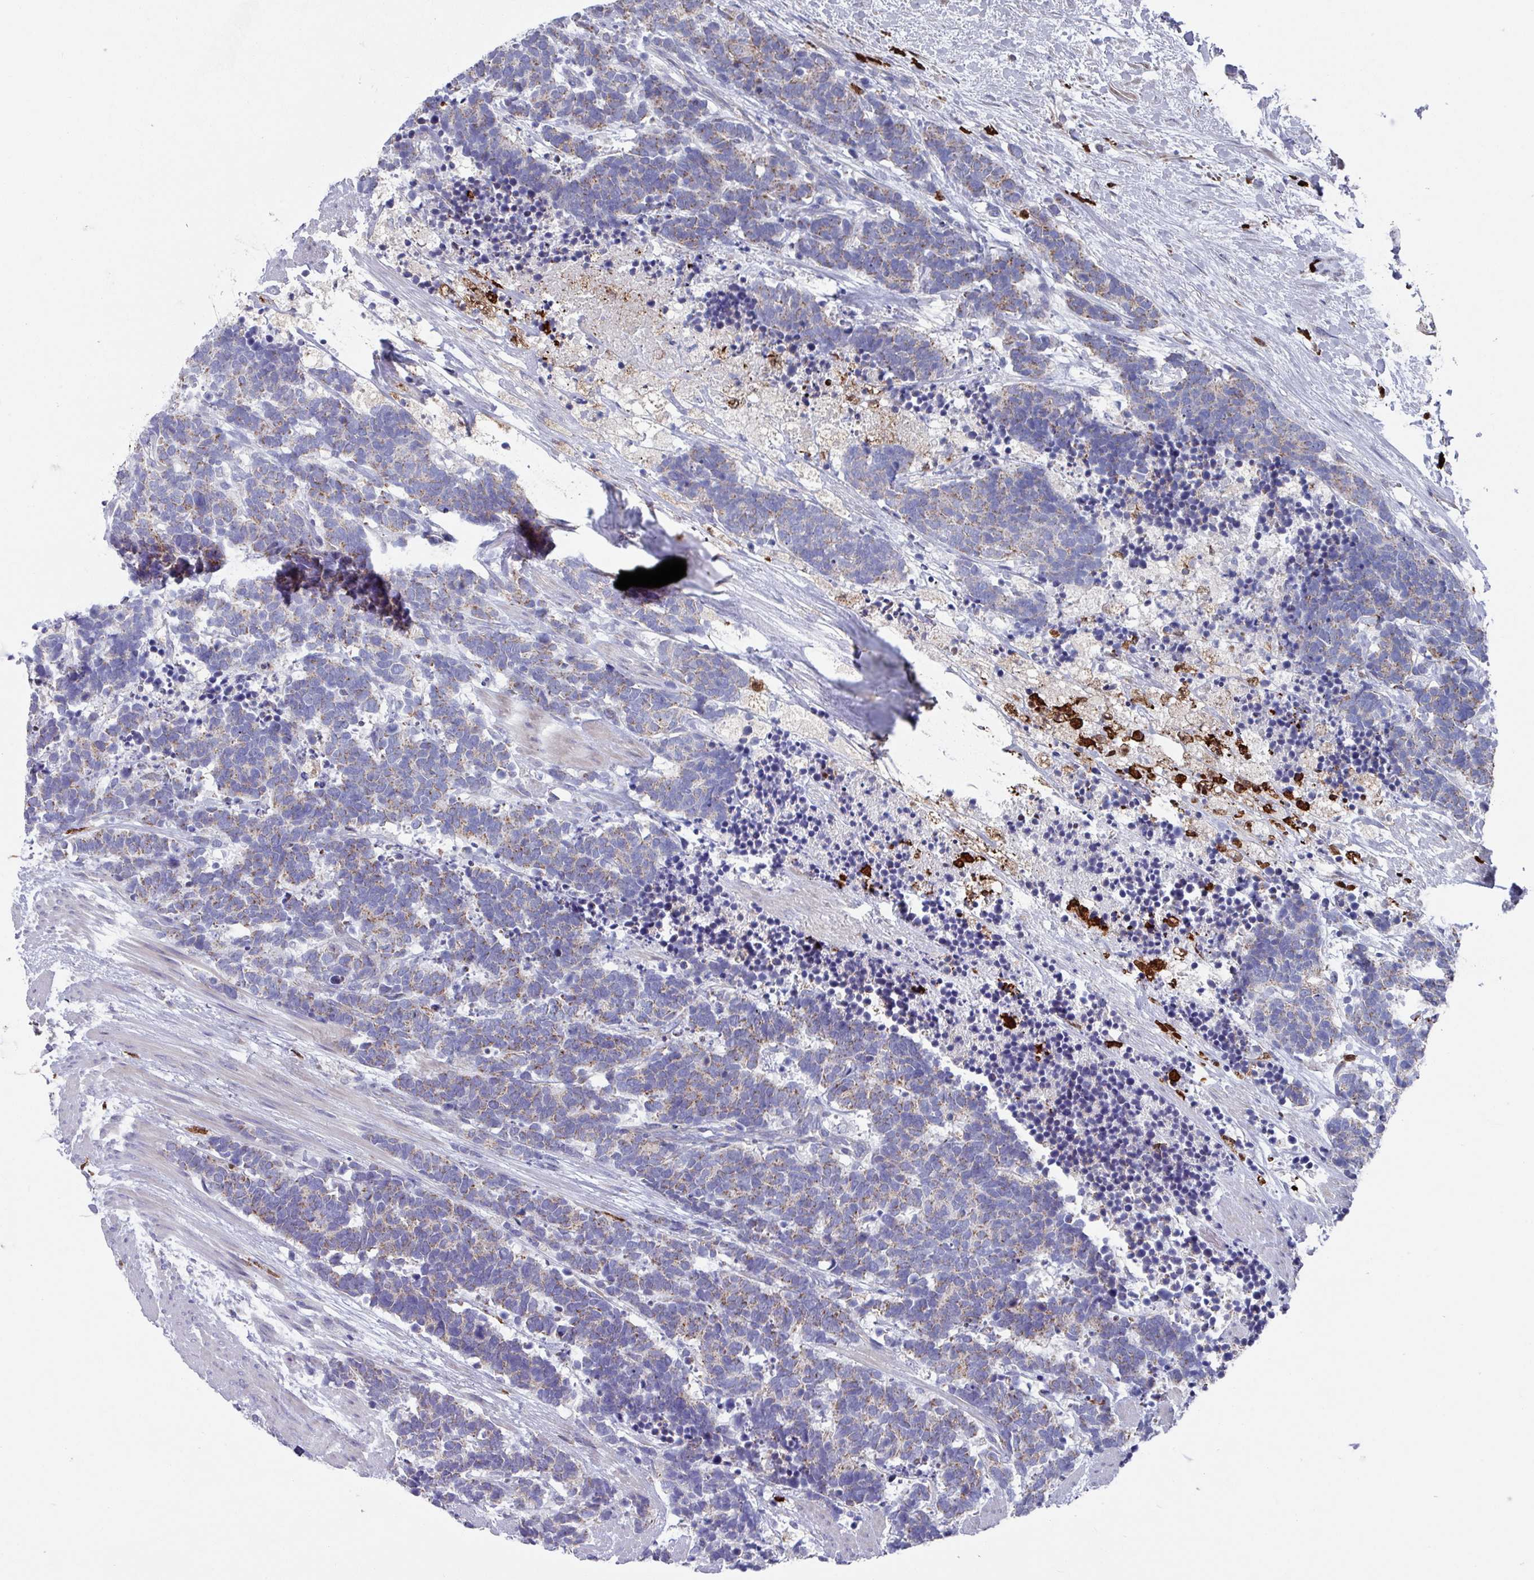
{"staining": {"intensity": "weak", "quantity": "25%-75%", "location": "cytoplasmic/membranous"}, "tissue": "carcinoid", "cell_type": "Tumor cells", "image_type": "cancer", "snomed": [{"axis": "morphology", "description": "Carcinoma, NOS"}, {"axis": "morphology", "description": "Carcinoid, malignant, NOS"}, {"axis": "topography", "description": "Prostate"}], "caption": "DAB immunohistochemical staining of human carcinoma exhibits weak cytoplasmic/membranous protein expression in approximately 25%-75% of tumor cells.", "gene": "UQCC2", "patient": {"sex": "male", "age": 57}}